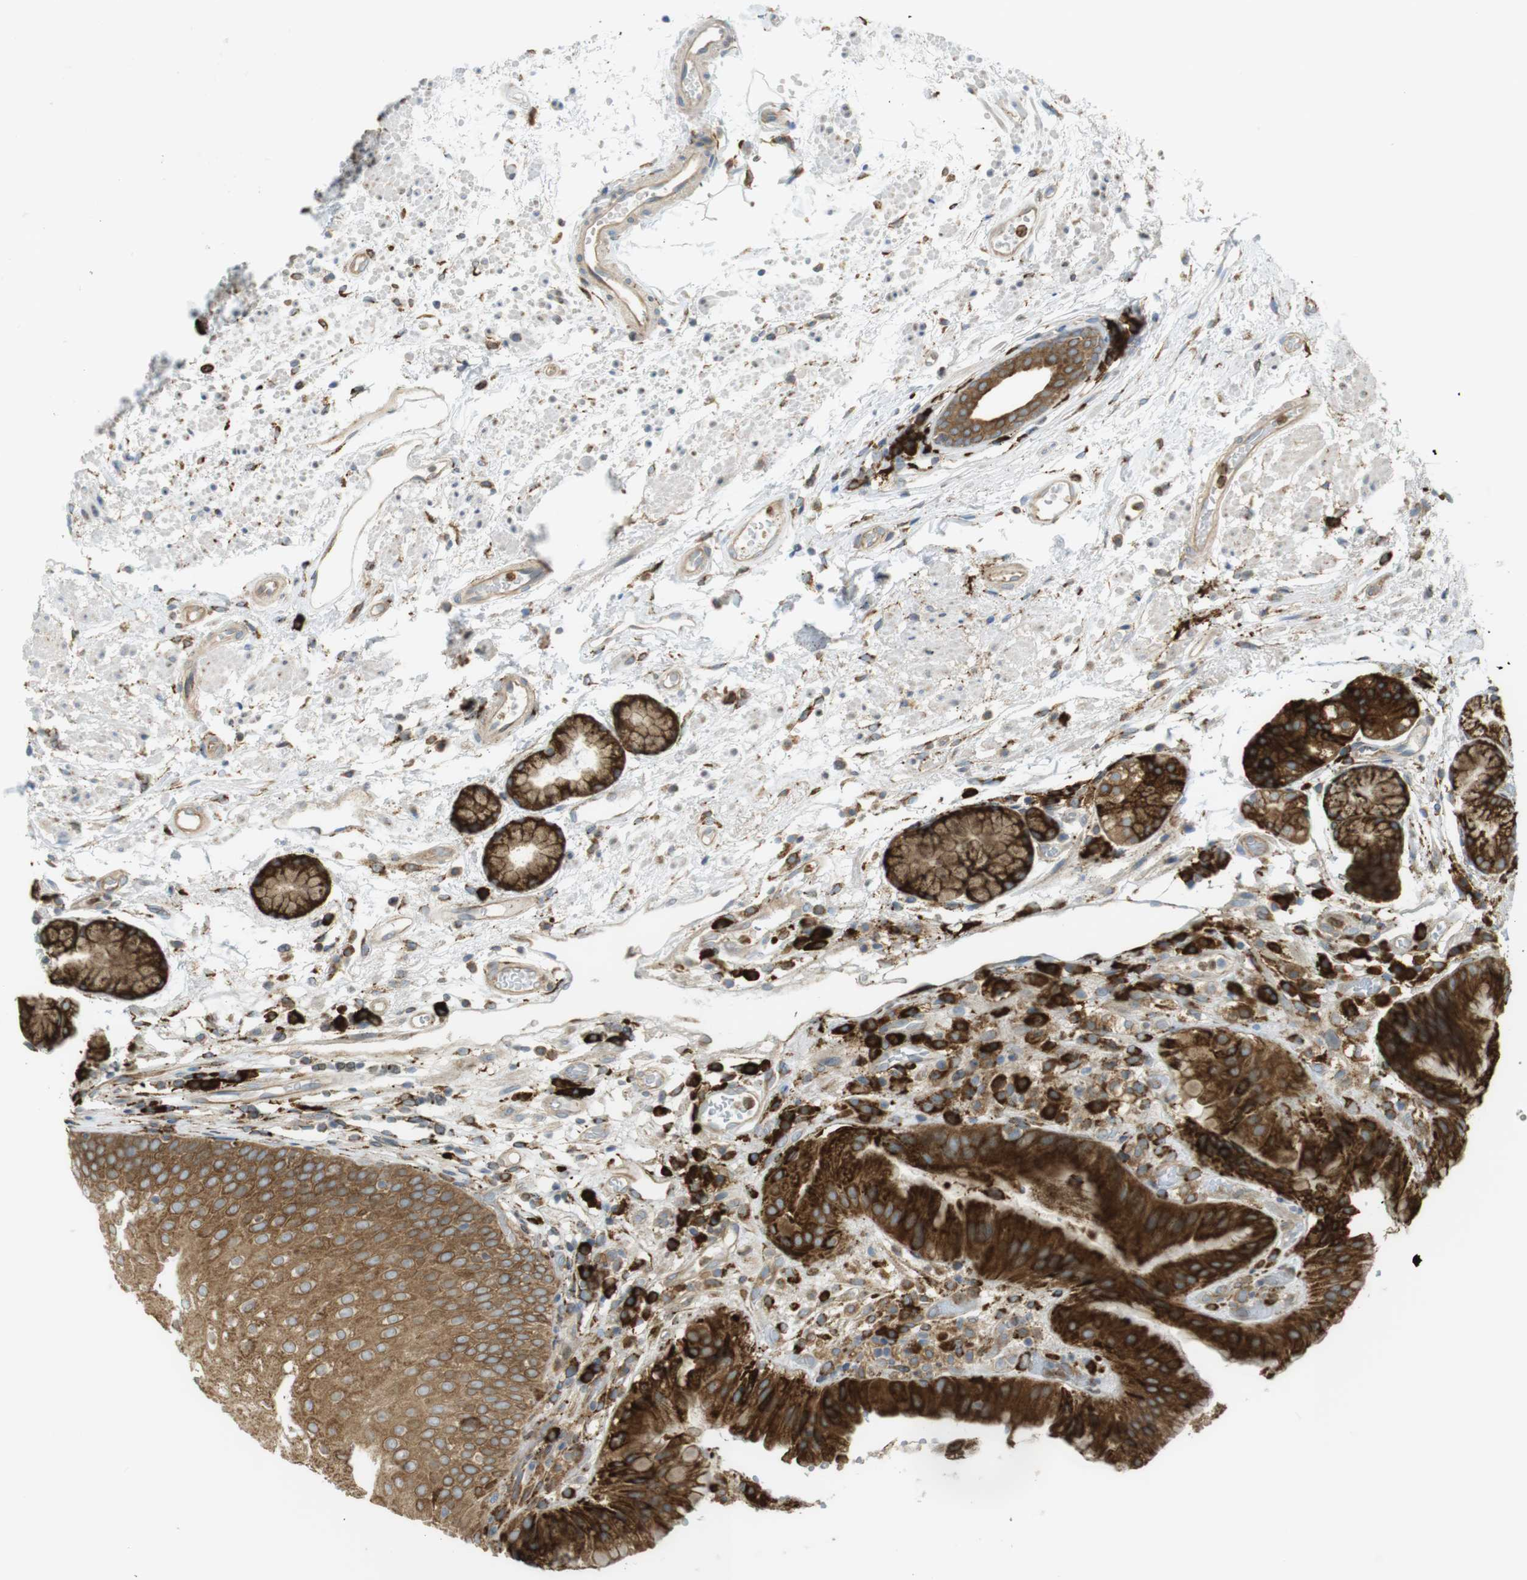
{"staining": {"intensity": "strong", "quantity": ">75%", "location": "cytoplasmic/membranous"}, "tissue": "stomach", "cell_type": "Glandular cells", "image_type": "normal", "snomed": [{"axis": "morphology", "description": "Normal tissue, NOS"}, {"axis": "topography", "description": "Stomach, upper"}], "caption": "High-power microscopy captured an immunohistochemistry (IHC) image of benign stomach, revealing strong cytoplasmic/membranous expression in about >75% of glandular cells. (DAB (3,3'-diaminobenzidine) IHC with brightfield microscopy, high magnification).", "gene": "MBOAT2", "patient": {"sex": "male", "age": 72}}